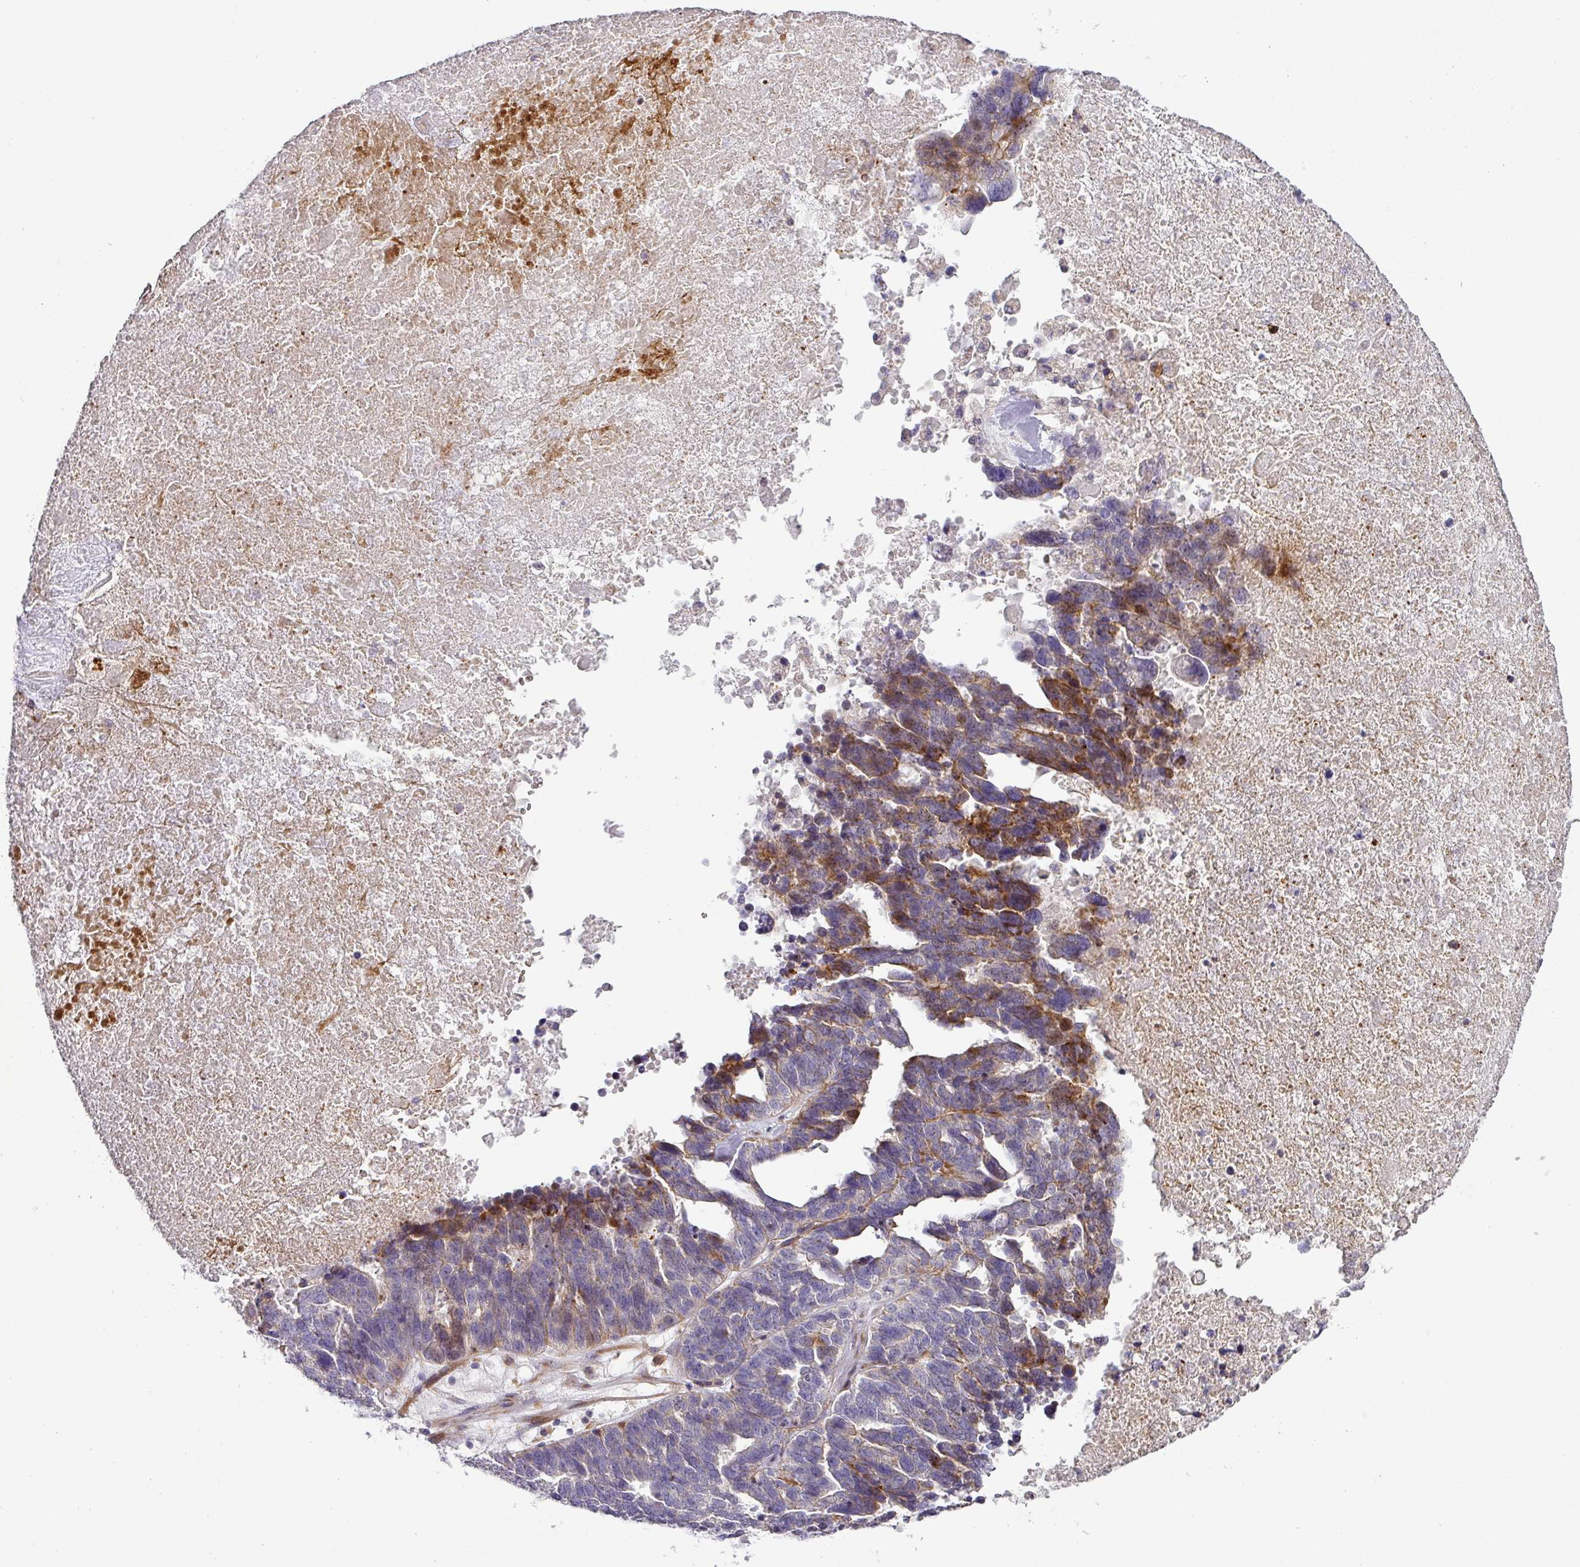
{"staining": {"intensity": "moderate", "quantity": "<25%", "location": "cytoplasmic/membranous,nuclear"}, "tissue": "ovarian cancer", "cell_type": "Tumor cells", "image_type": "cancer", "snomed": [{"axis": "morphology", "description": "Cystadenocarcinoma, serous, NOS"}, {"axis": "topography", "description": "Ovary"}], "caption": "Ovarian serous cystadenocarcinoma was stained to show a protein in brown. There is low levels of moderate cytoplasmic/membranous and nuclear expression in approximately <25% of tumor cells.", "gene": "ATP6V1F", "patient": {"sex": "female", "age": 59}}